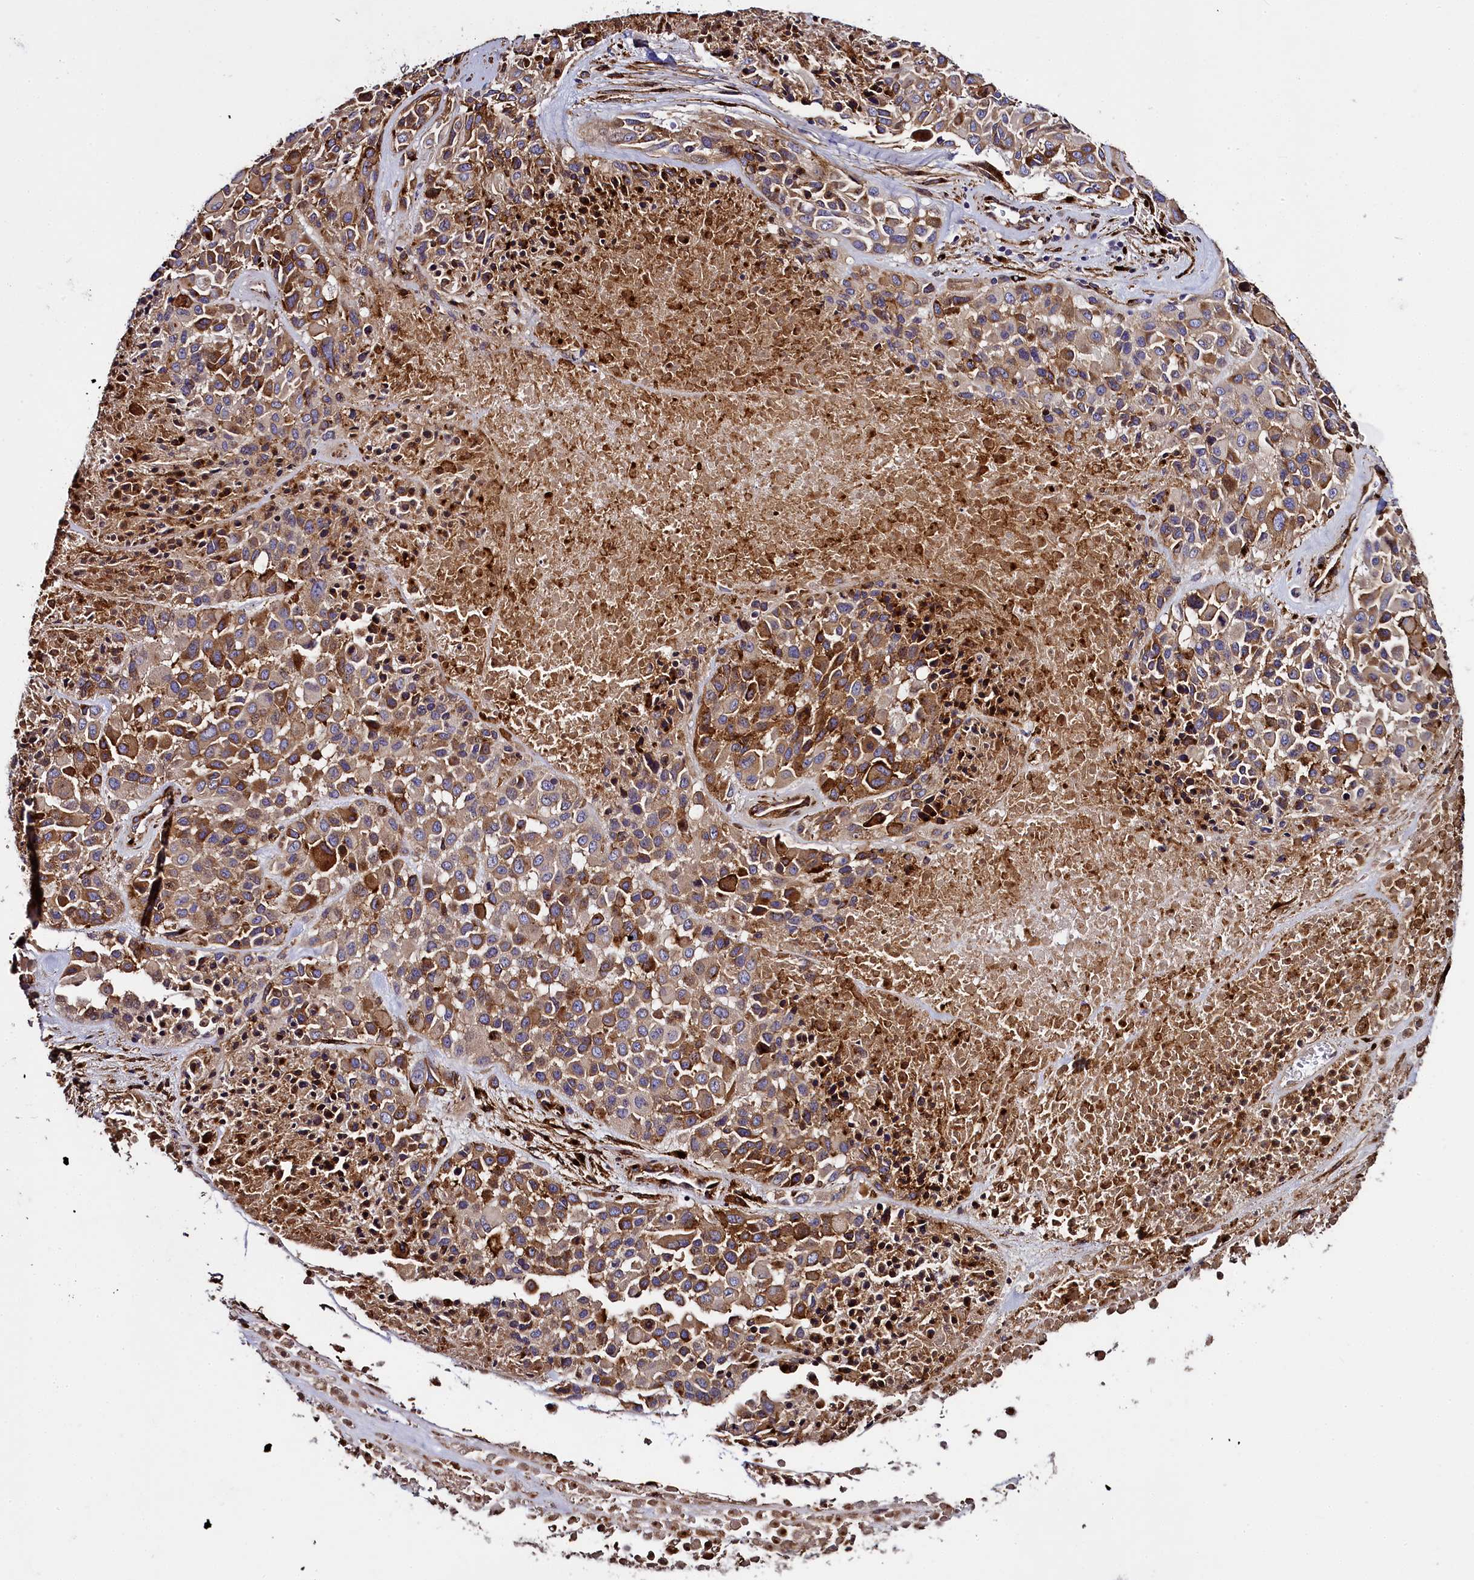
{"staining": {"intensity": "moderate", "quantity": ">75%", "location": "cytoplasmic/membranous"}, "tissue": "melanoma", "cell_type": "Tumor cells", "image_type": "cancer", "snomed": [{"axis": "morphology", "description": "Malignant melanoma, Metastatic site"}, {"axis": "topography", "description": "Skin"}], "caption": "Brown immunohistochemical staining in human malignant melanoma (metastatic site) exhibits moderate cytoplasmic/membranous expression in approximately >75% of tumor cells. The staining was performed using DAB to visualize the protein expression in brown, while the nuclei were stained in blue with hematoxylin (Magnification: 20x).", "gene": "MRC2", "patient": {"sex": "female", "age": 81}}